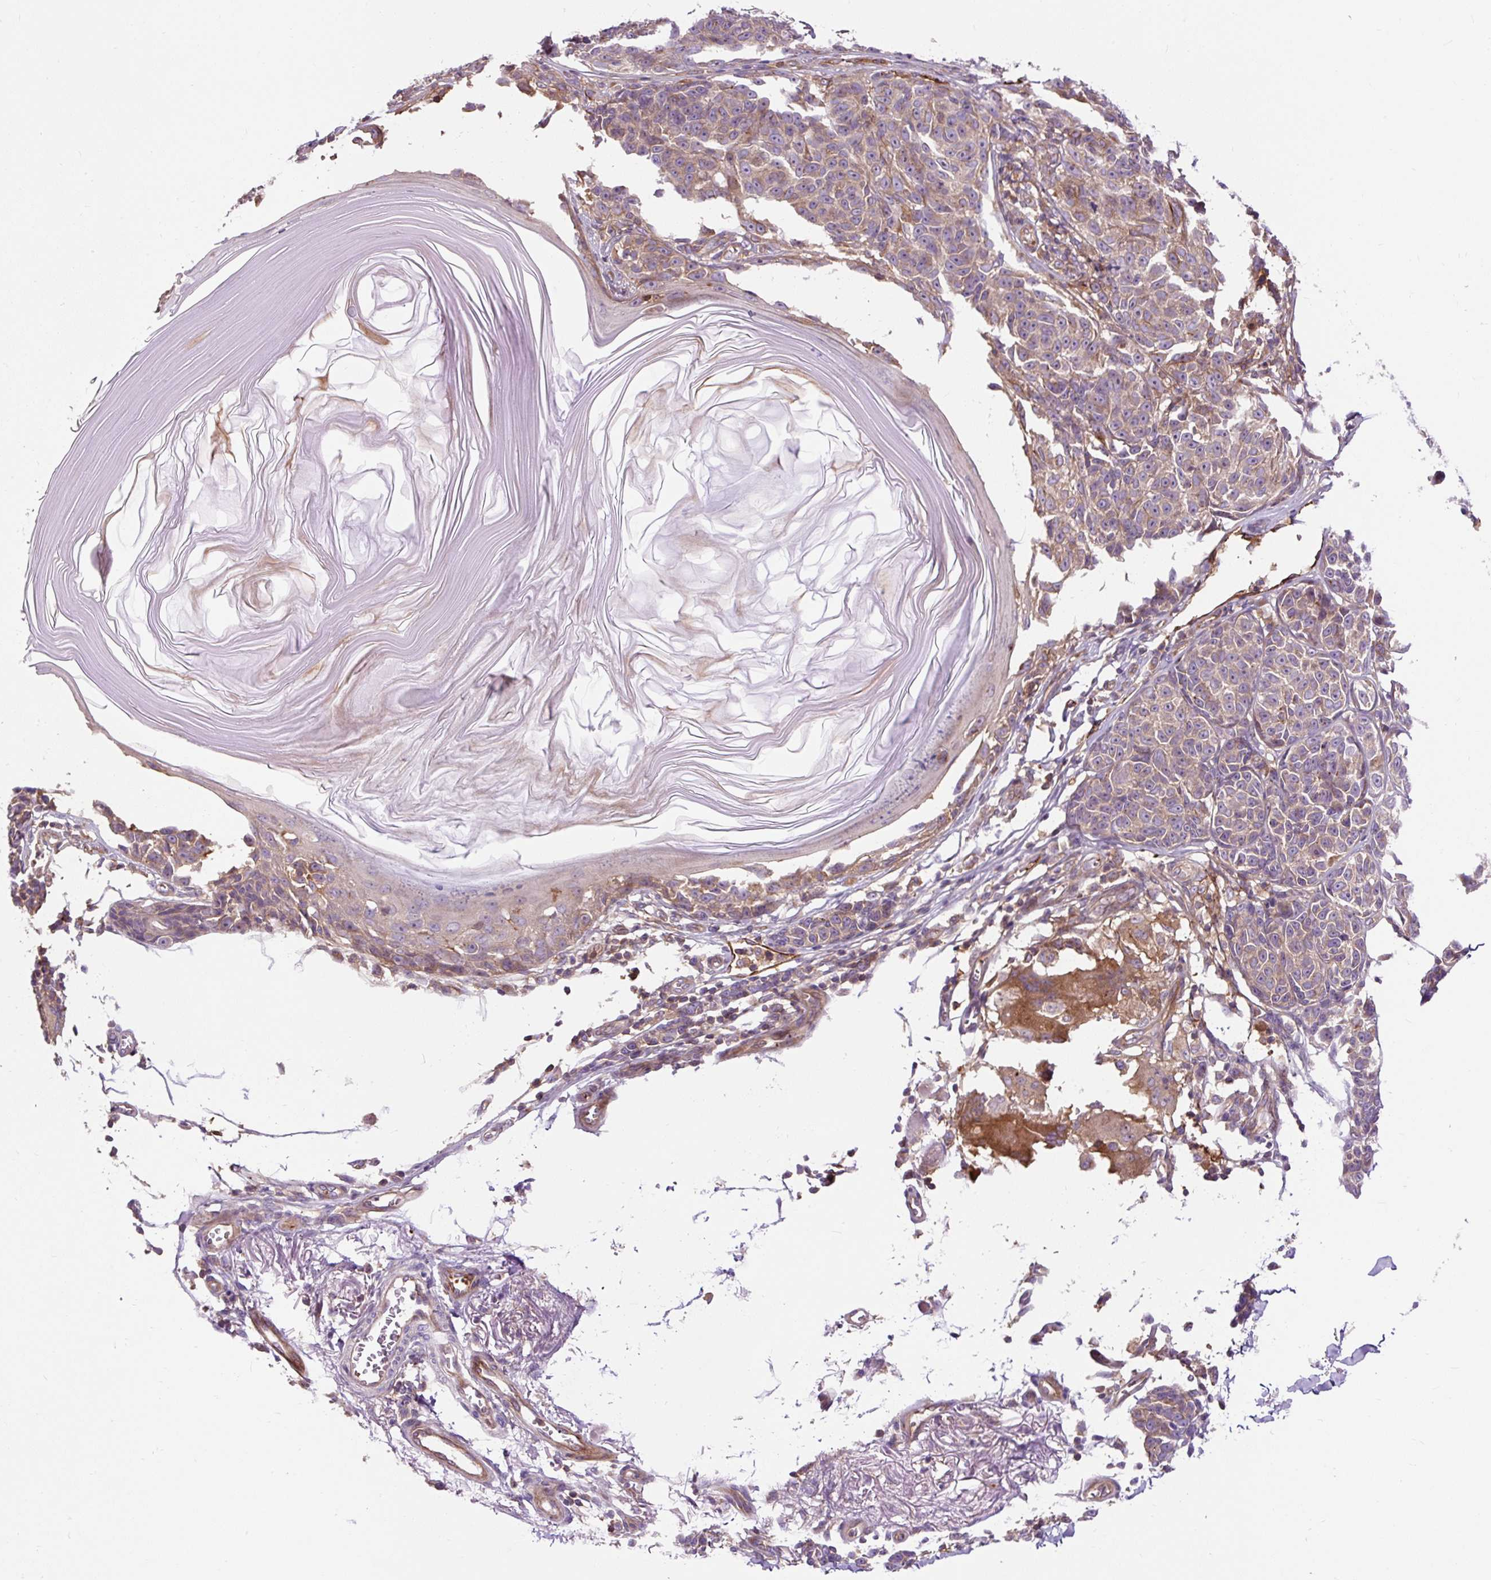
{"staining": {"intensity": "weak", "quantity": "25%-75%", "location": "cytoplasmic/membranous"}, "tissue": "melanoma", "cell_type": "Tumor cells", "image_type": "cancer", "snomed": [{"axis": "morphology", "description": "Malignant melanoma, NOS"}, {"axis": "topography", "description": "Skin"}], "caption": "Immunohistochemistry of melanoma demonstrates low levels of weak cytoplasmic/membranous staining in about 25%-75% of tumor cells.", "gene": "PCDHGB3", "patient": {"sex": "male", "age": 73}}